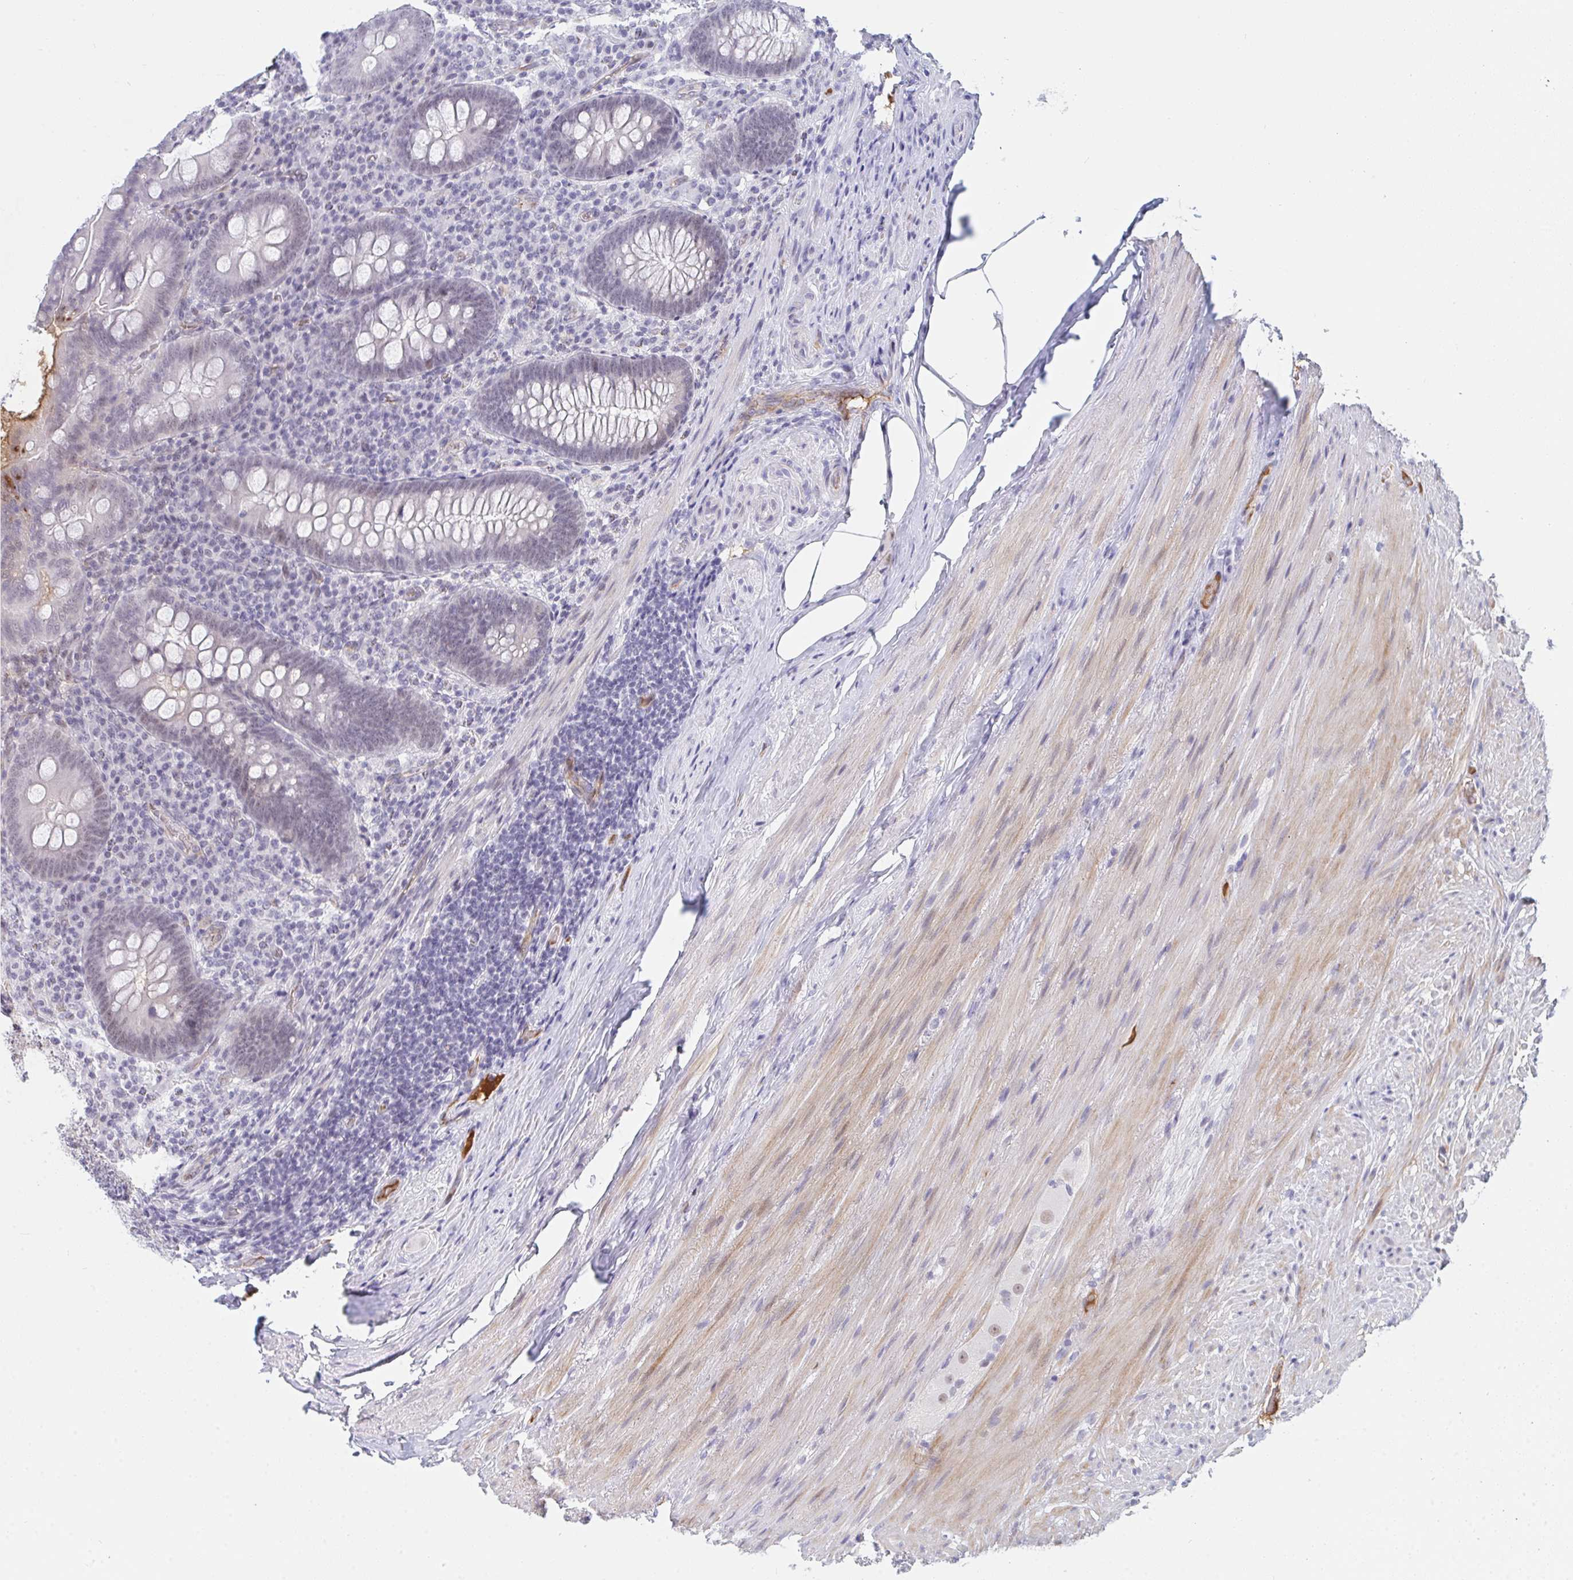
{"staining": {"intensity": "weak", "quantity": "25%-75%", "location": "nuclear"}, "tissue": "appendix", "cell_type": "Glandular cells", "image_type": "normal", "snomed": [{"axis": "morphology", "description": "Normal tissue, NOS"}, {"axis": "topography", "description": "Appendix"}], "caption": "Immunohistochemistry histopathology image of unremarkable appendix stained for a protein (brown), which demonstrates low levels of weak nuclear staining in about 25%-75% of glandular cells.", "gene": "DSCAML1", "patient": {"sex": "male", "age": 71}}